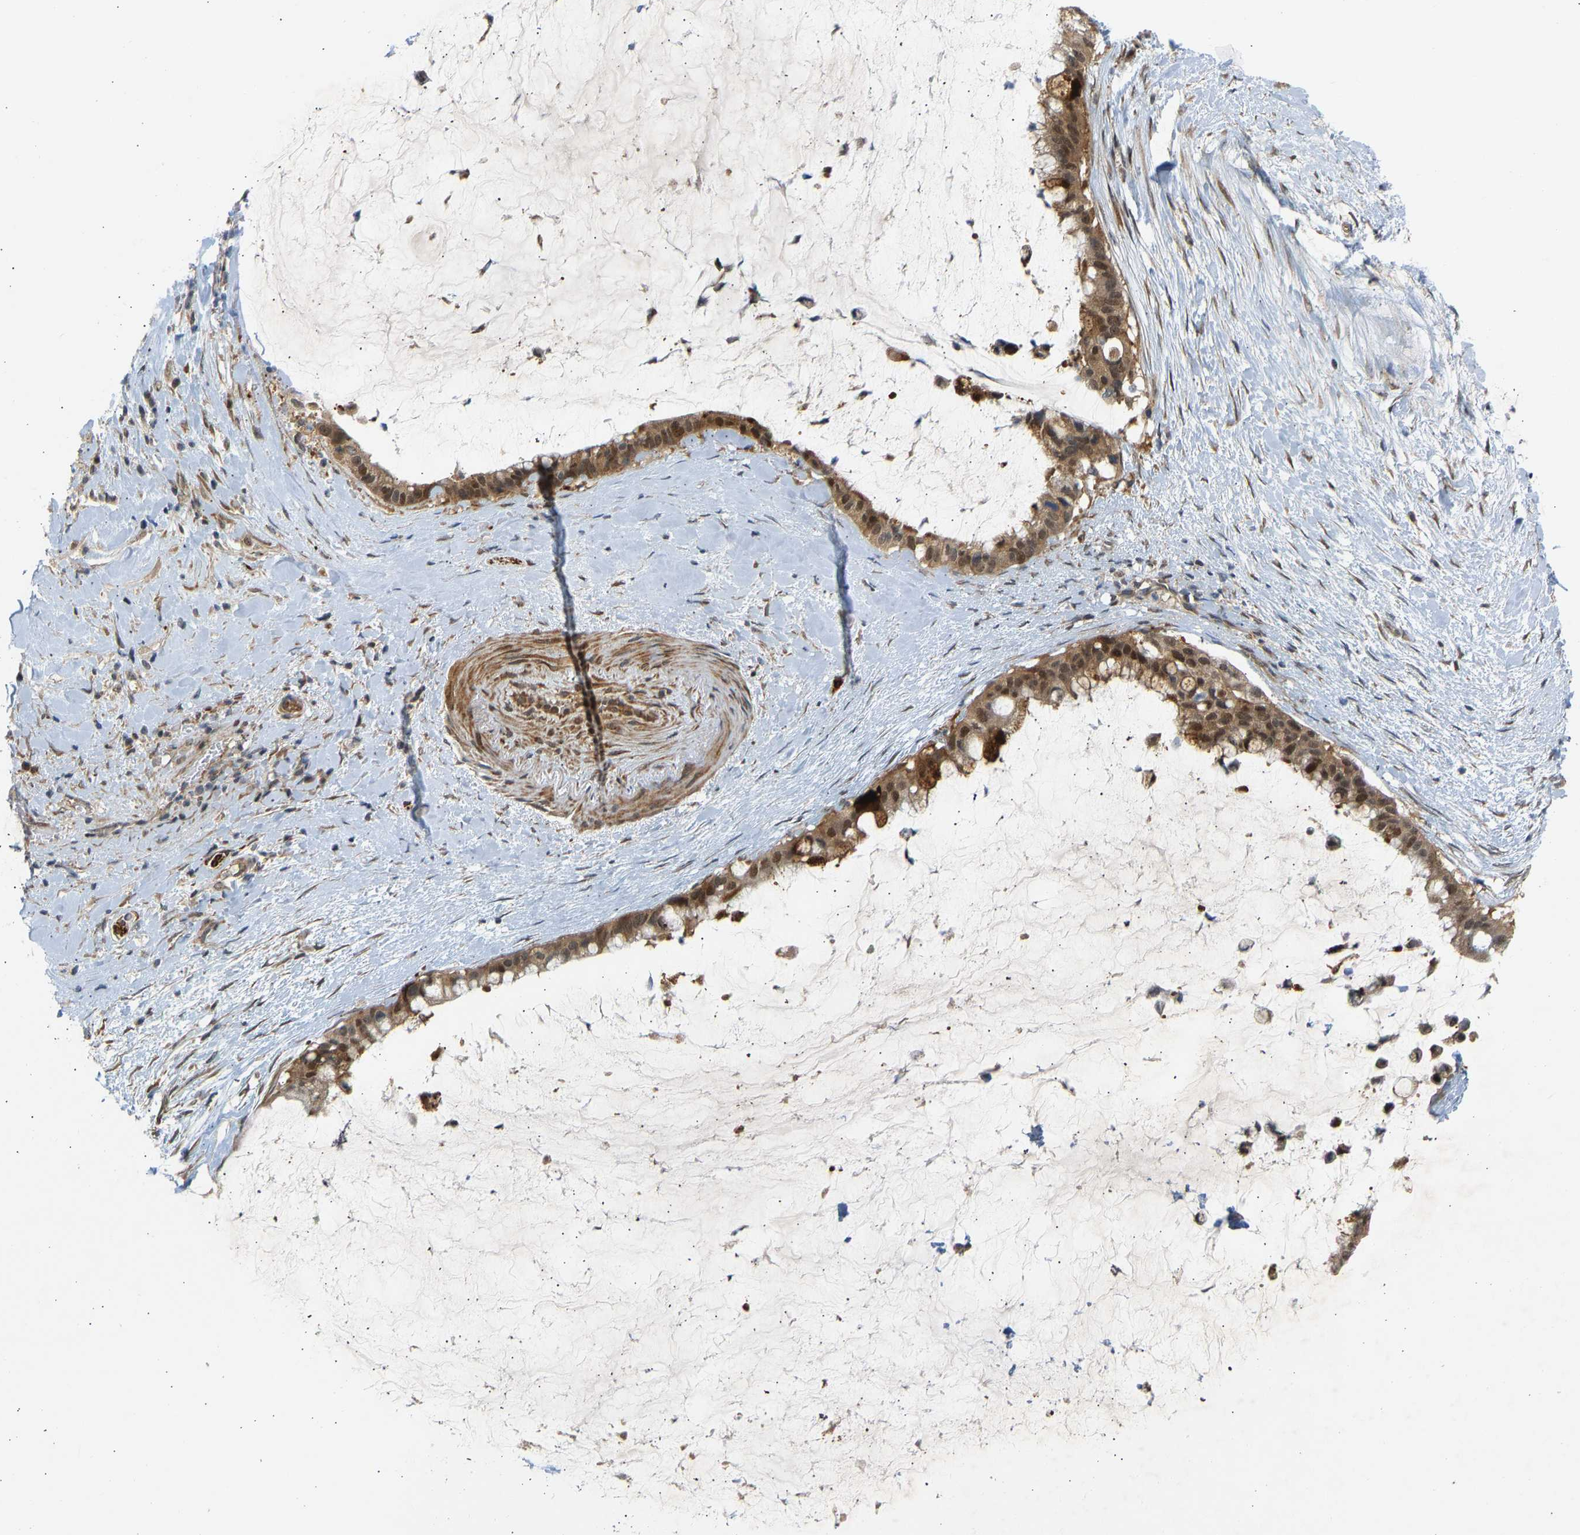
{"staining": {"intensity": "moderate", "quantity": ">75%", "location": "cytoplasmic/membranous,nuclear"}, "tissue": "pancreatic cancer", "cell_type": "Tumor cells", "image_type": "cancer", "snomed": [{"axis": "morphology", "description": "Adenocarcinoma, NOS"}, {"axis": "topography", "description": "Pancreas"}], "caption": "The image displays a brown stain indicating the presence of a protein in the cytoplasmic/membranous and nuclear of tumor cells in pancreatic cancer. The protein of interest is shown in brown color, while the nuclei are stained blue.", "gene": "BAG1", "patient": {"sex": "male", "age": 41}}